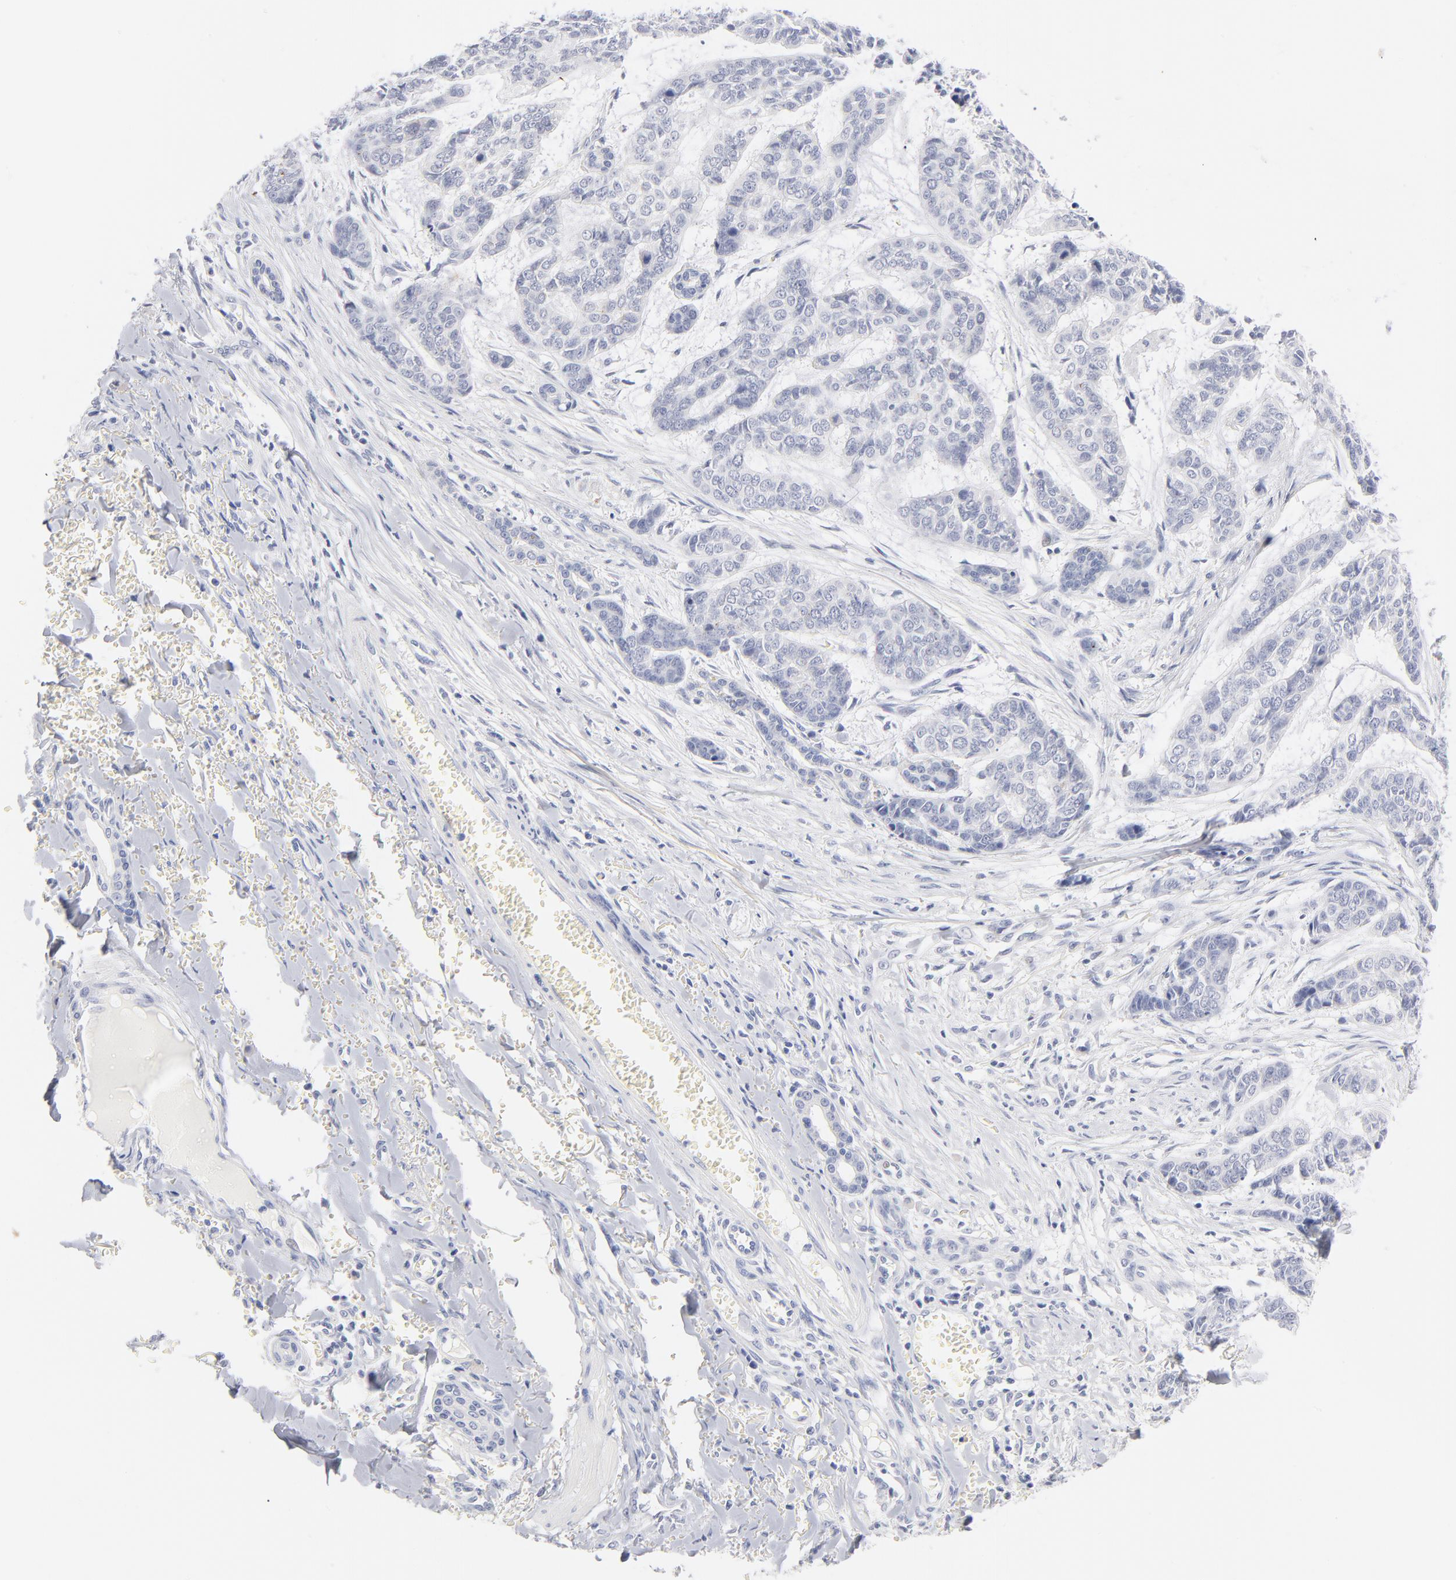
{"staining": {"intensity": "negative", "quantity": "none", "location": "none"}, "tissue": "skin cancer", "cell_type": "Tumor cells", "image_type": "cancer", "snomed": [{"axis": "morphology", "description": "Basal cell carcinoma"}, {"axis": "topography", "description": "Skin"}], "caption": "Protein analysis of skin basal cell carcinoma exhibits no significant staining in tumor cells.", "gene": "KHNYN", "patient": {"sex": "female", "age": 64}}